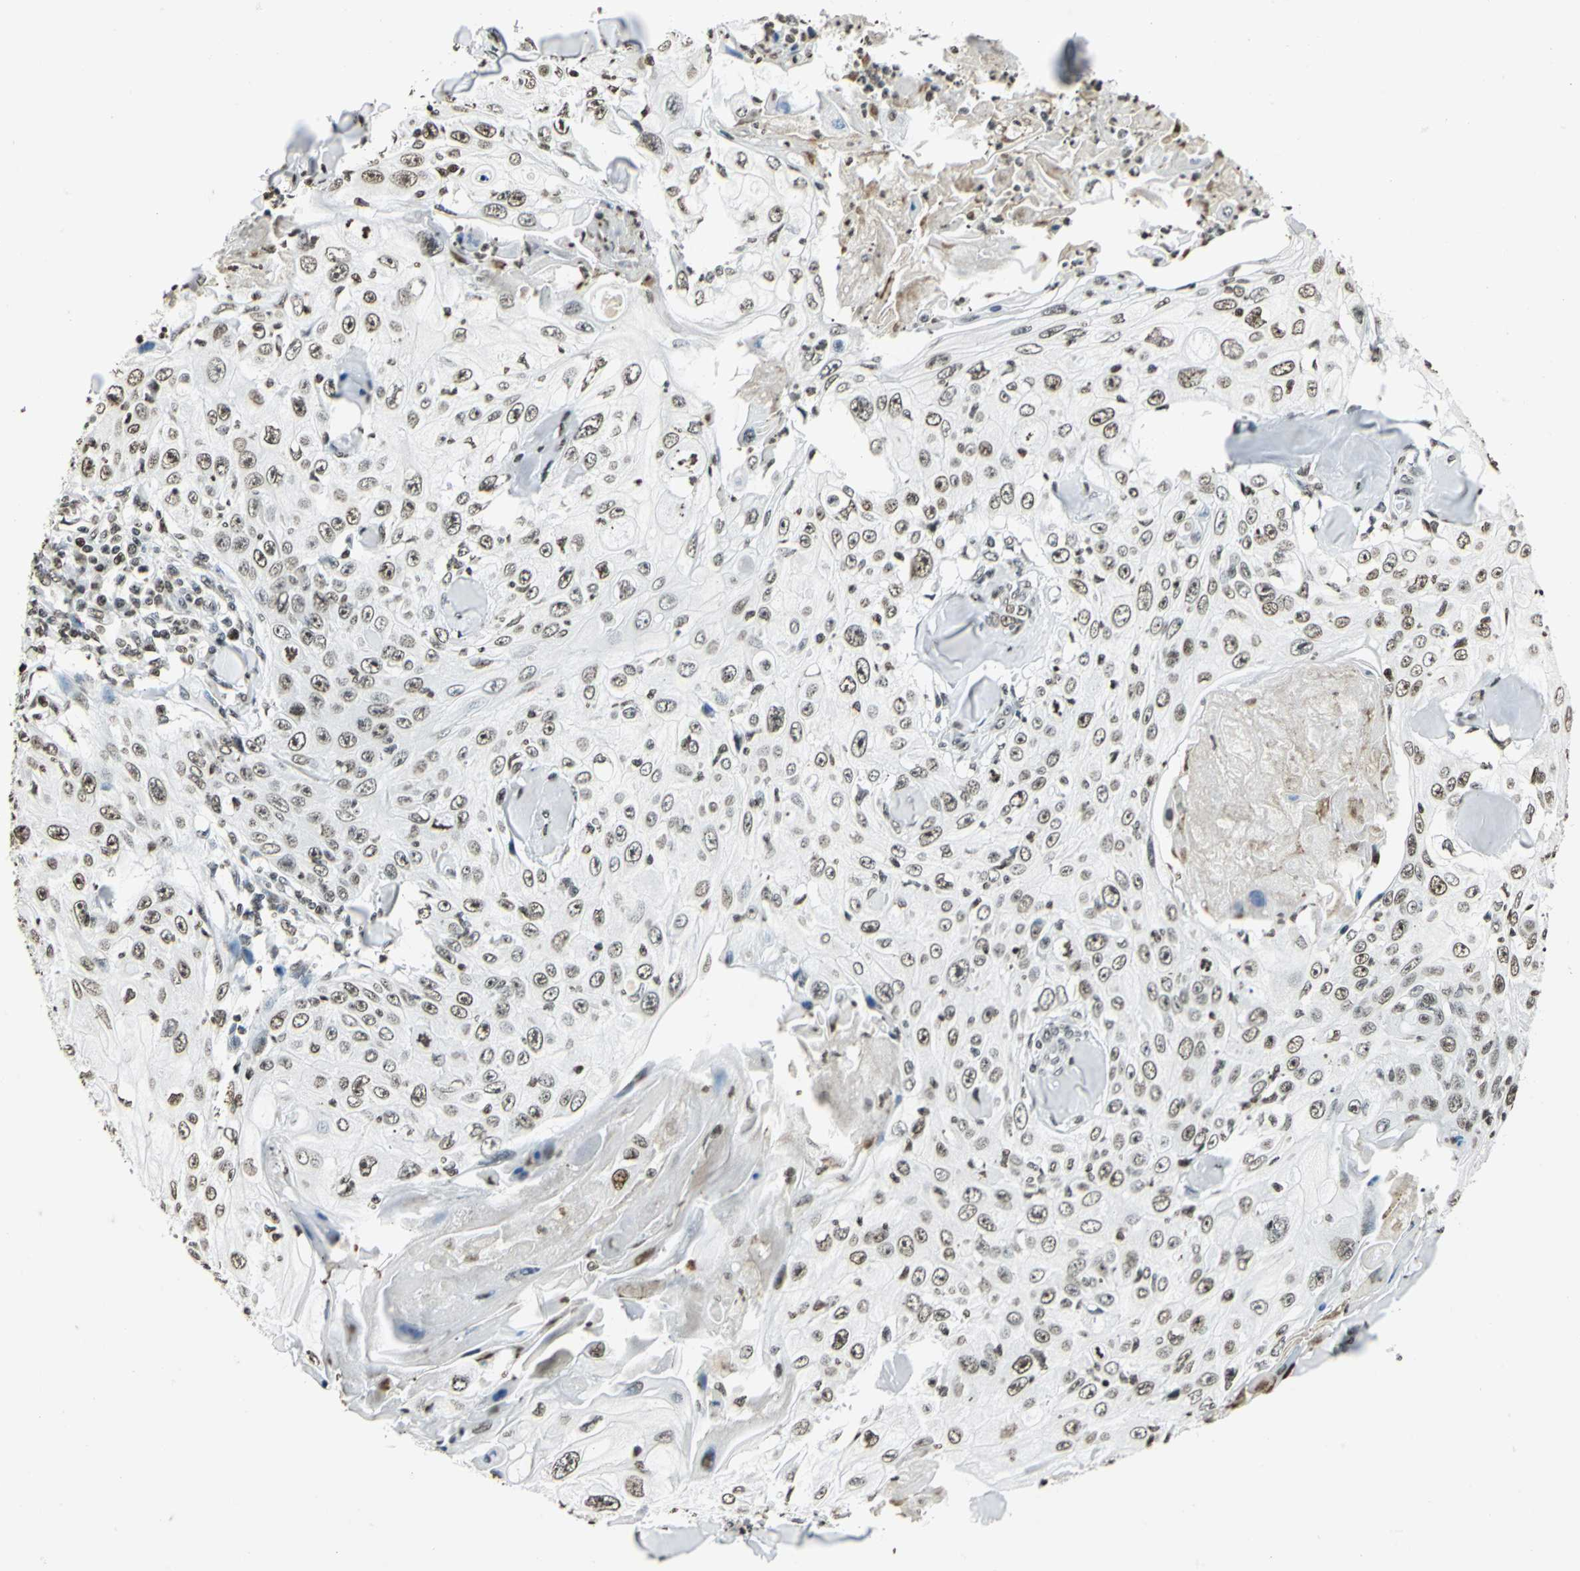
{"staining": {"intensity": "moderate", "quantity": ">75%", "location": "nuclear"}, "tissue": "skin cancer", "cell_type": "Tumor cells", "image_type": "cancer", "snomed": [{"axis": "morphology", "description": "Squamous cell carcinoma, NOS"}, {"axis": "topography", "description": "Skin"}], "caption": "A histopathology image of human skin cancer stained for a protein reveals moderate nuclear brown staining in tumor cells.", "gene": "MCM4", "patient": {"sex": "male", "age": 86}}